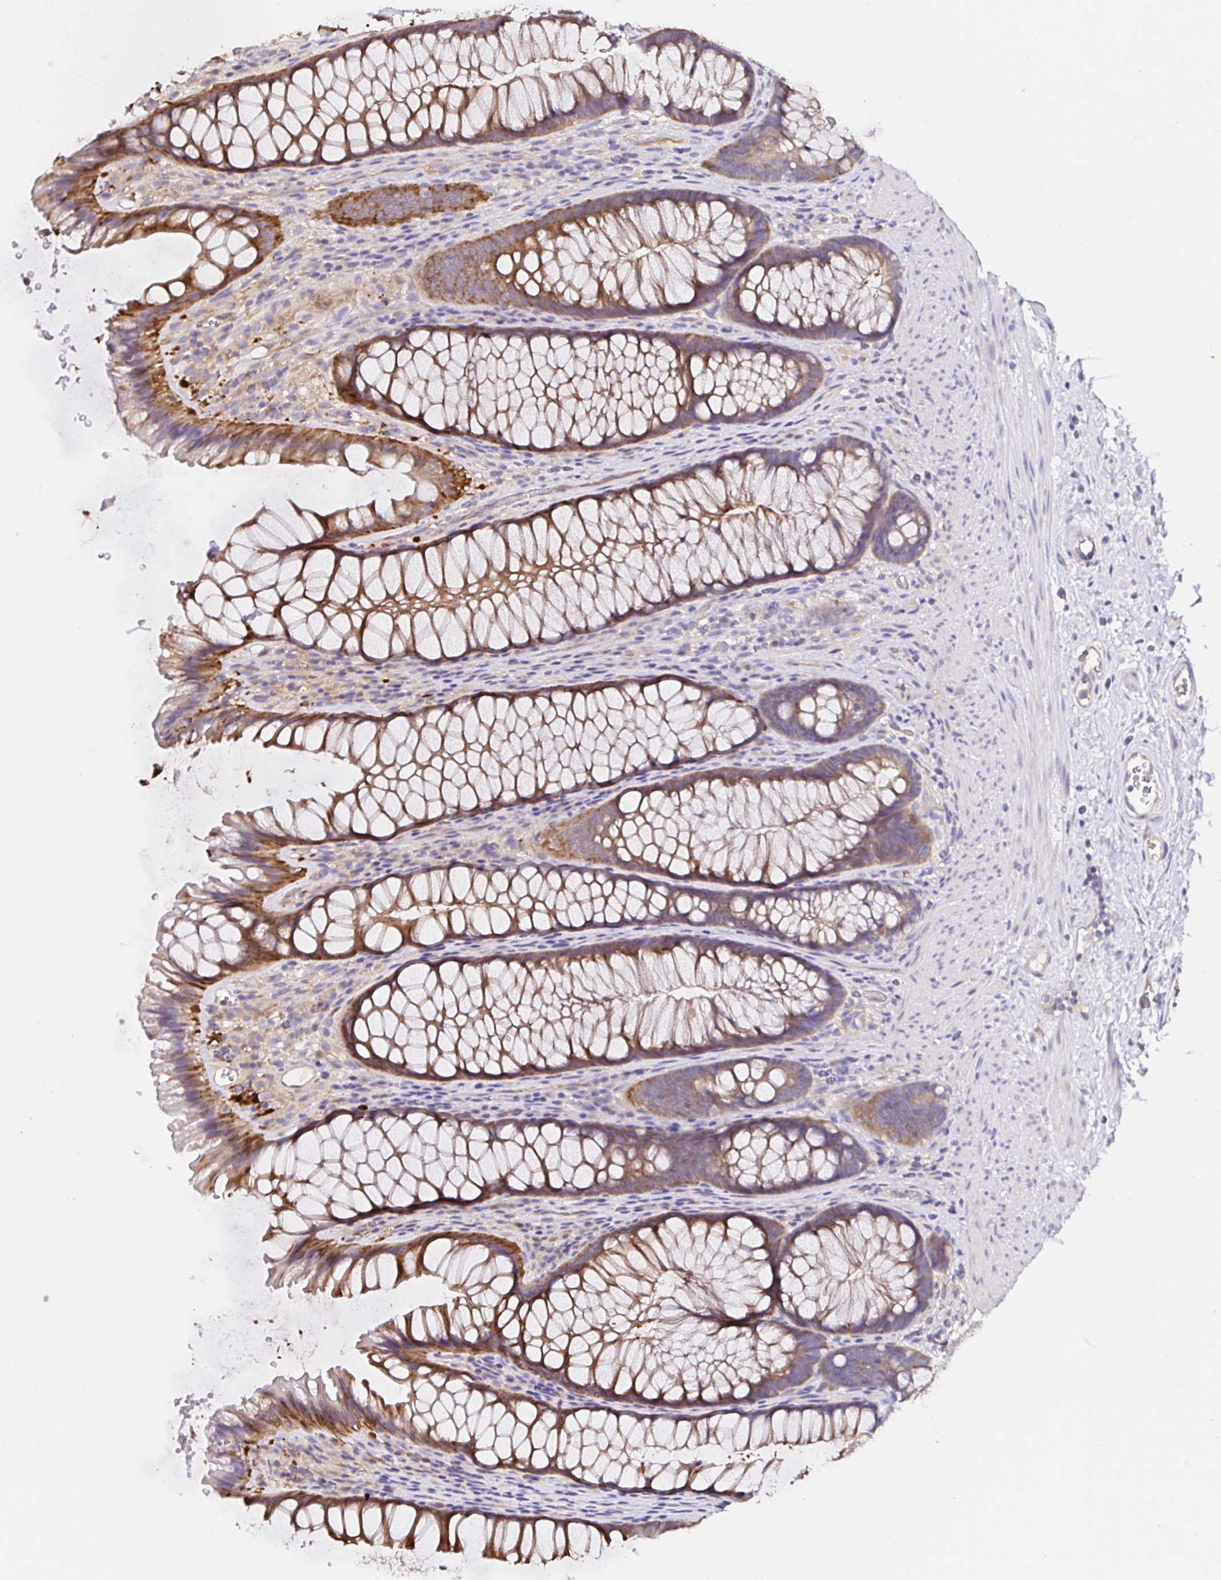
{"staining": {"intensity": "moderate", "quantity": ">75%", "location": "cytoplasmic/membranous"}, "tissue": "rectum", "cell_type": "Glandular cells", "image_type": "normal", "snomed": [{"axis": "morphology", "description": "Normal tissue, NOS"}, {"axis": "topography", "description": "Rectum"}], "caption": "IHC (DAB (3,3'-diaminobenzidine)) staining of unremarkable human rectum displays moderate cytoplasmic/membranous protein expression in approximately >75% of glandular cells. (DAB (3,3'-diaminobenzidine) IHC with brightfield microscopy, high magnification).", "gene": "RSRP1", "patient": {"sex": "male", "age": 53}}